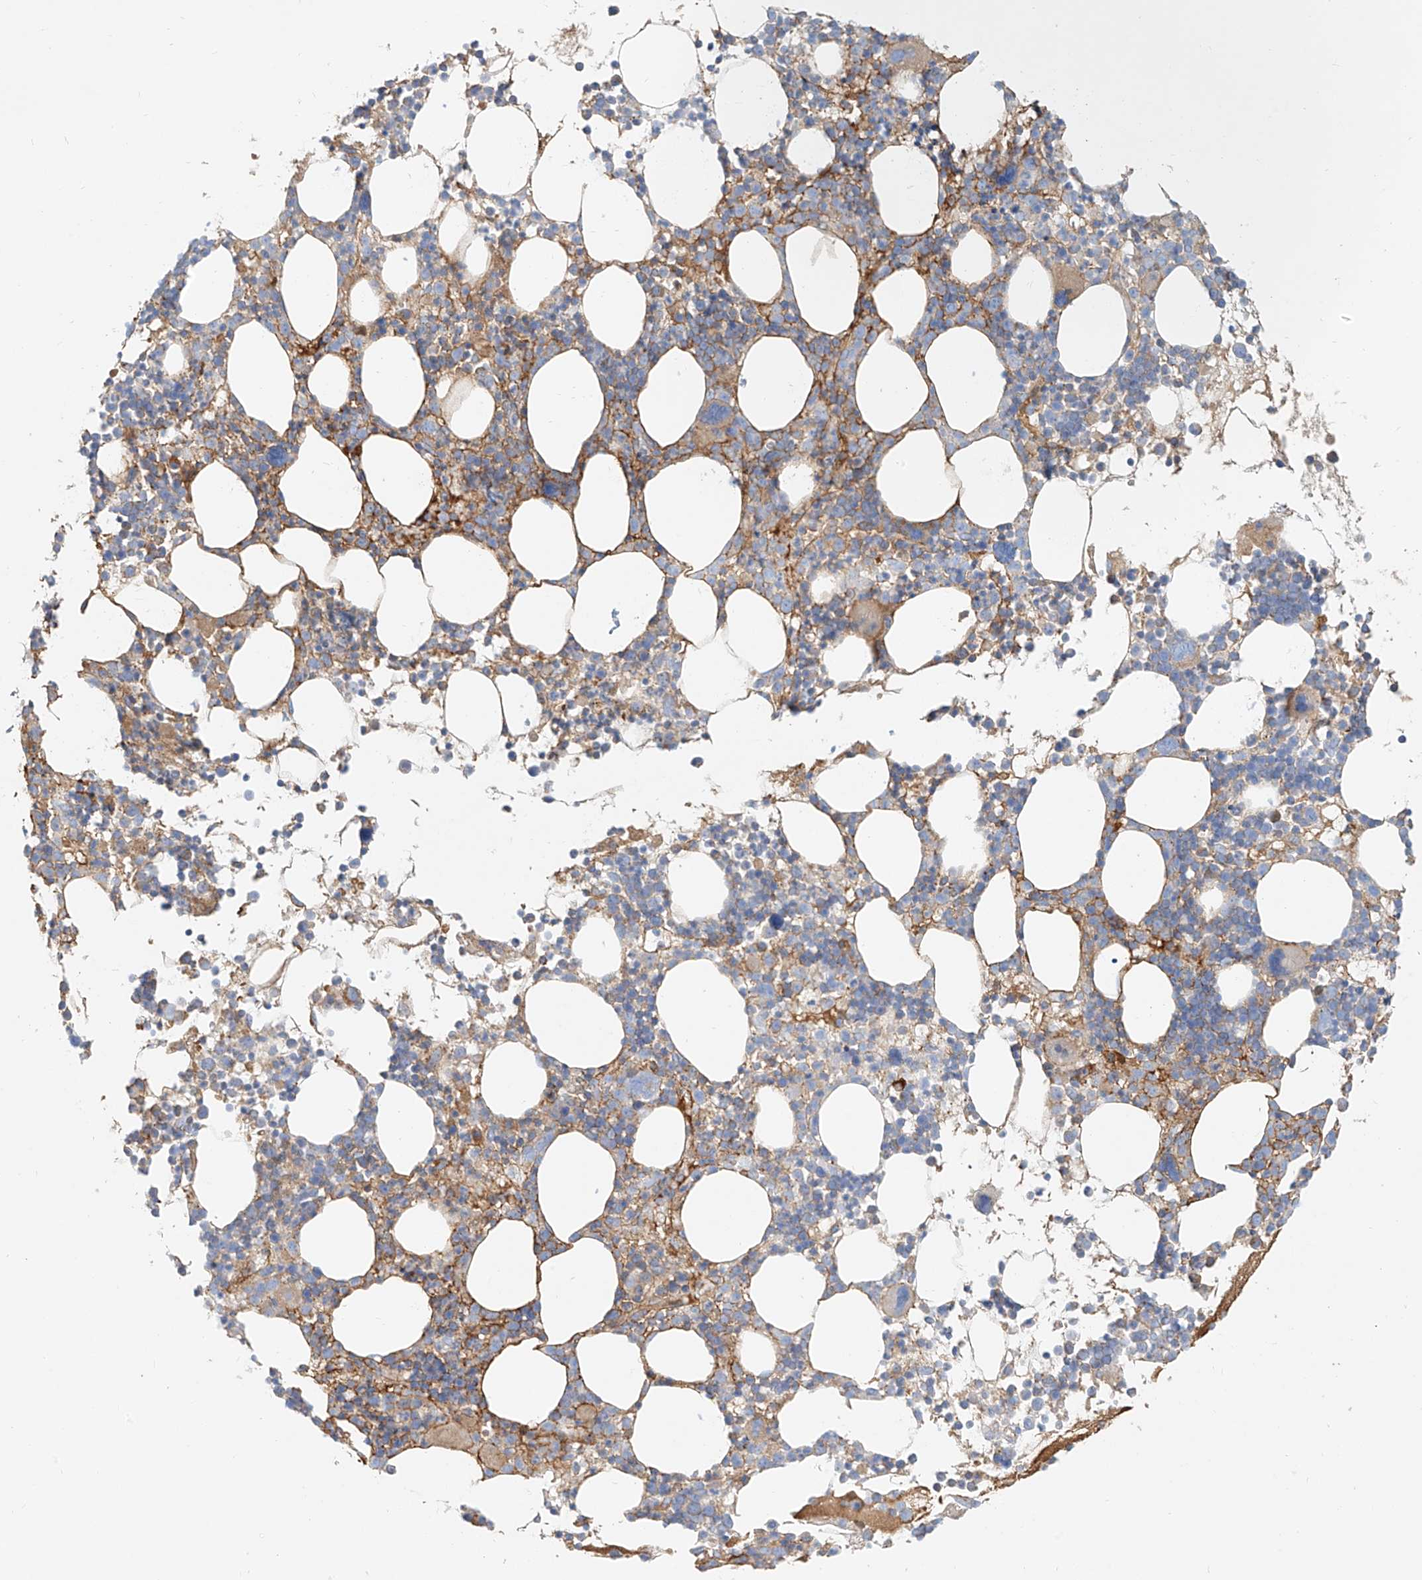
{"staining": {"intensity": "strong", "quantity": "<25%", "location": "cytoplasmic/membranous"}, "tissue": "bone marrow", "cell_type": "Hematopoietic cells", "image_type": "normal", "snomed": [{"axis": "morphology", "description": "Normal tissue, NOS"}, {"axis": "topography", "description": "Bone marrow"}], "caption": "Strong cytoplasmic/membranous positivity is present in about <25% of hematopoietic cells in normal bone marrow. The staining is performed using DAB (3,3'-diaminobenzidine) brown chromogen to label protein expression. The nuclei are counter-stained blue using hematoxylin.", "gene": "OCSTAMP", "patient": {"sex": "female", "age": 62}}